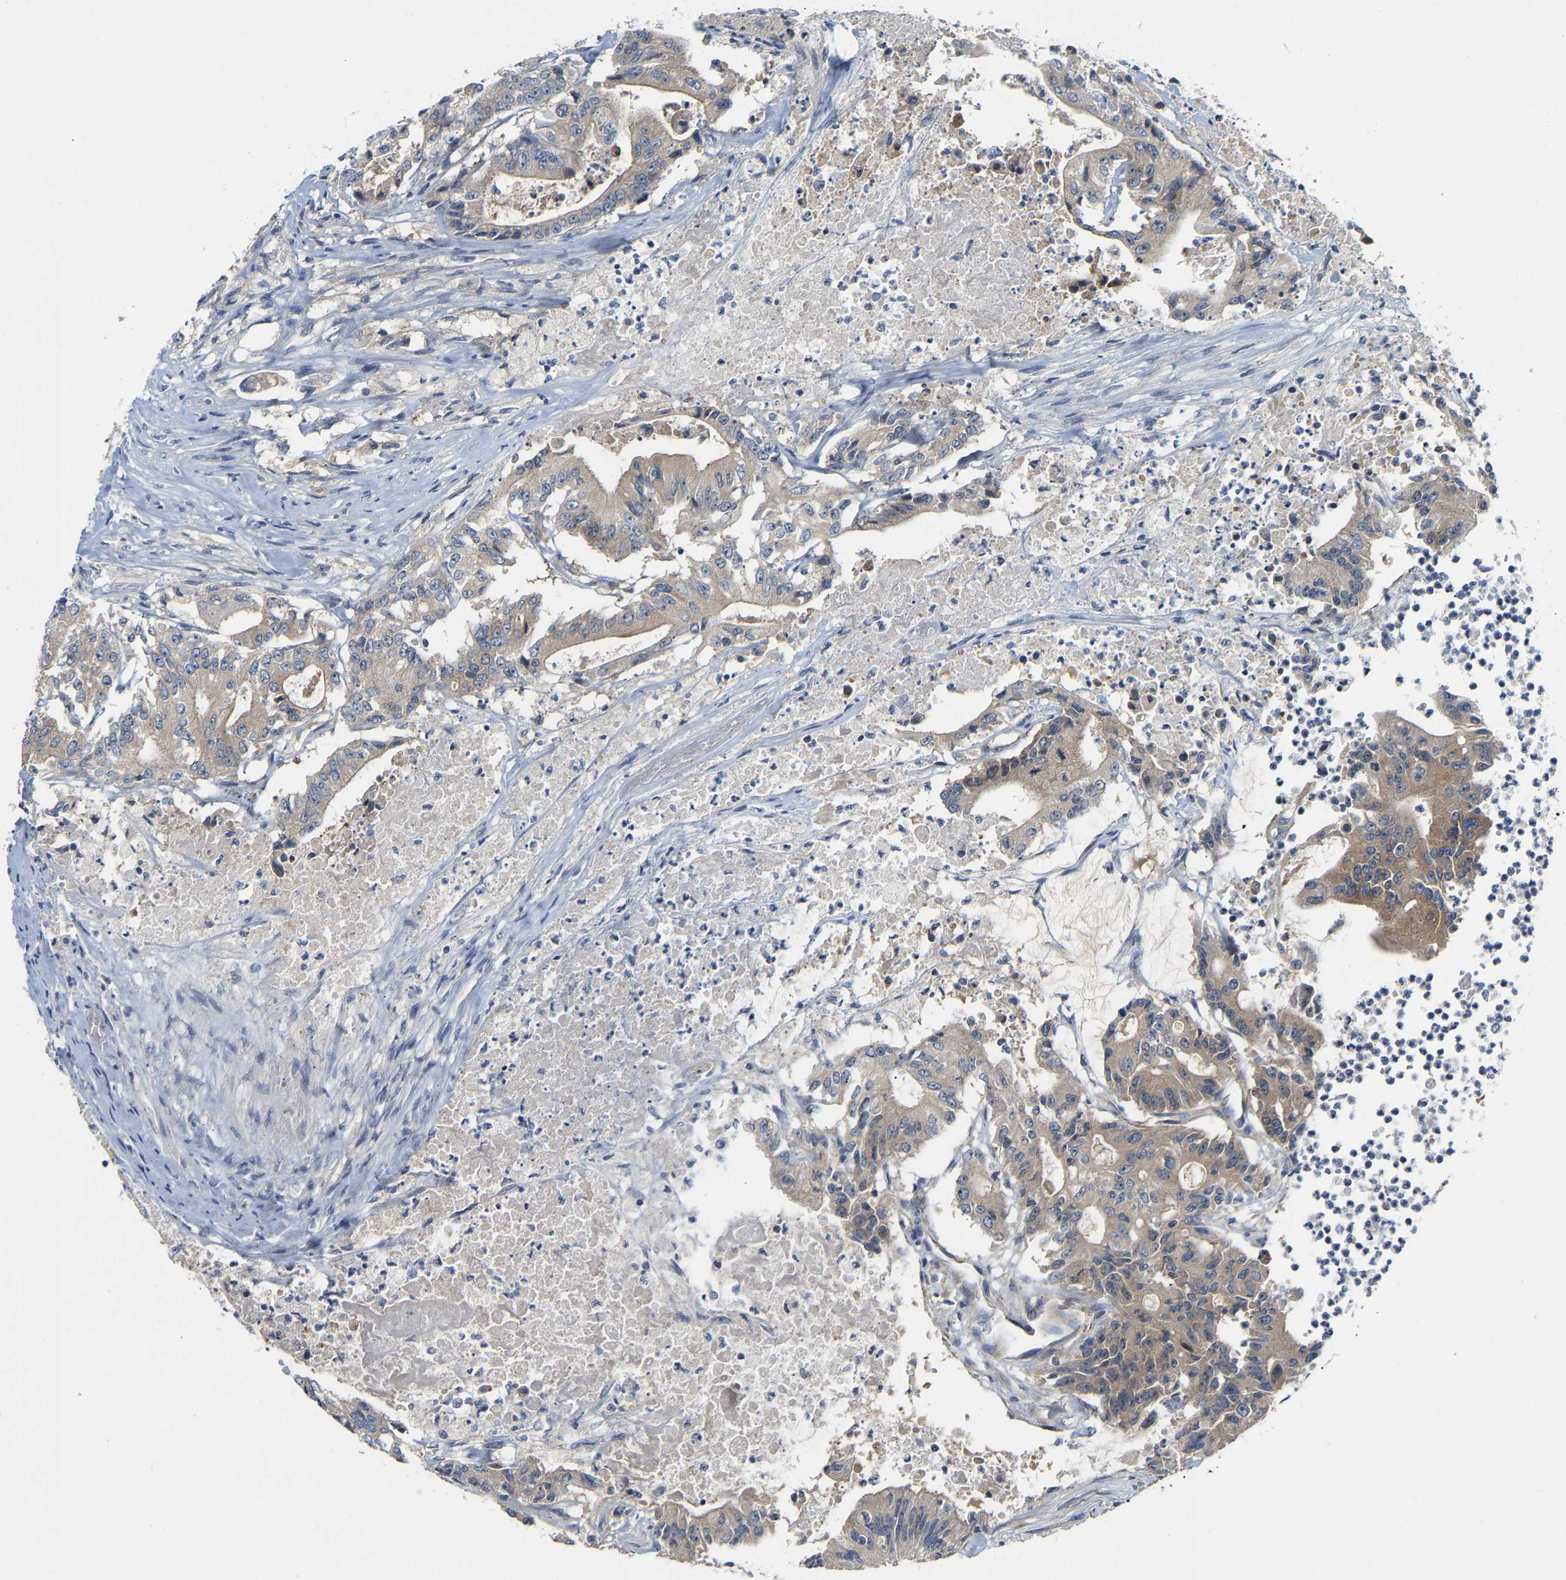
{"staining": {"intensity": "weak", "quantity": ">75%", "location": "cytoplasmic/membranous"}, "tissue": "colorectal cancer", "cell_type": "Tumor cells", "image_type": "cancer", "snomed": [{"axis": "morphology", "description": "Adenocarcinoma, NOS"}, {"axis": "topography", "description": "Colon"}], "caption": "There is low levels of weak cytoplasmic/membranous staining in tumor cells of colorectal cancer (adenocarcinoma), as demonstrated by immunohistochemical staining (brown color).", "gene": "PCNT", "patient": {"sex": "female", "age": 77}}